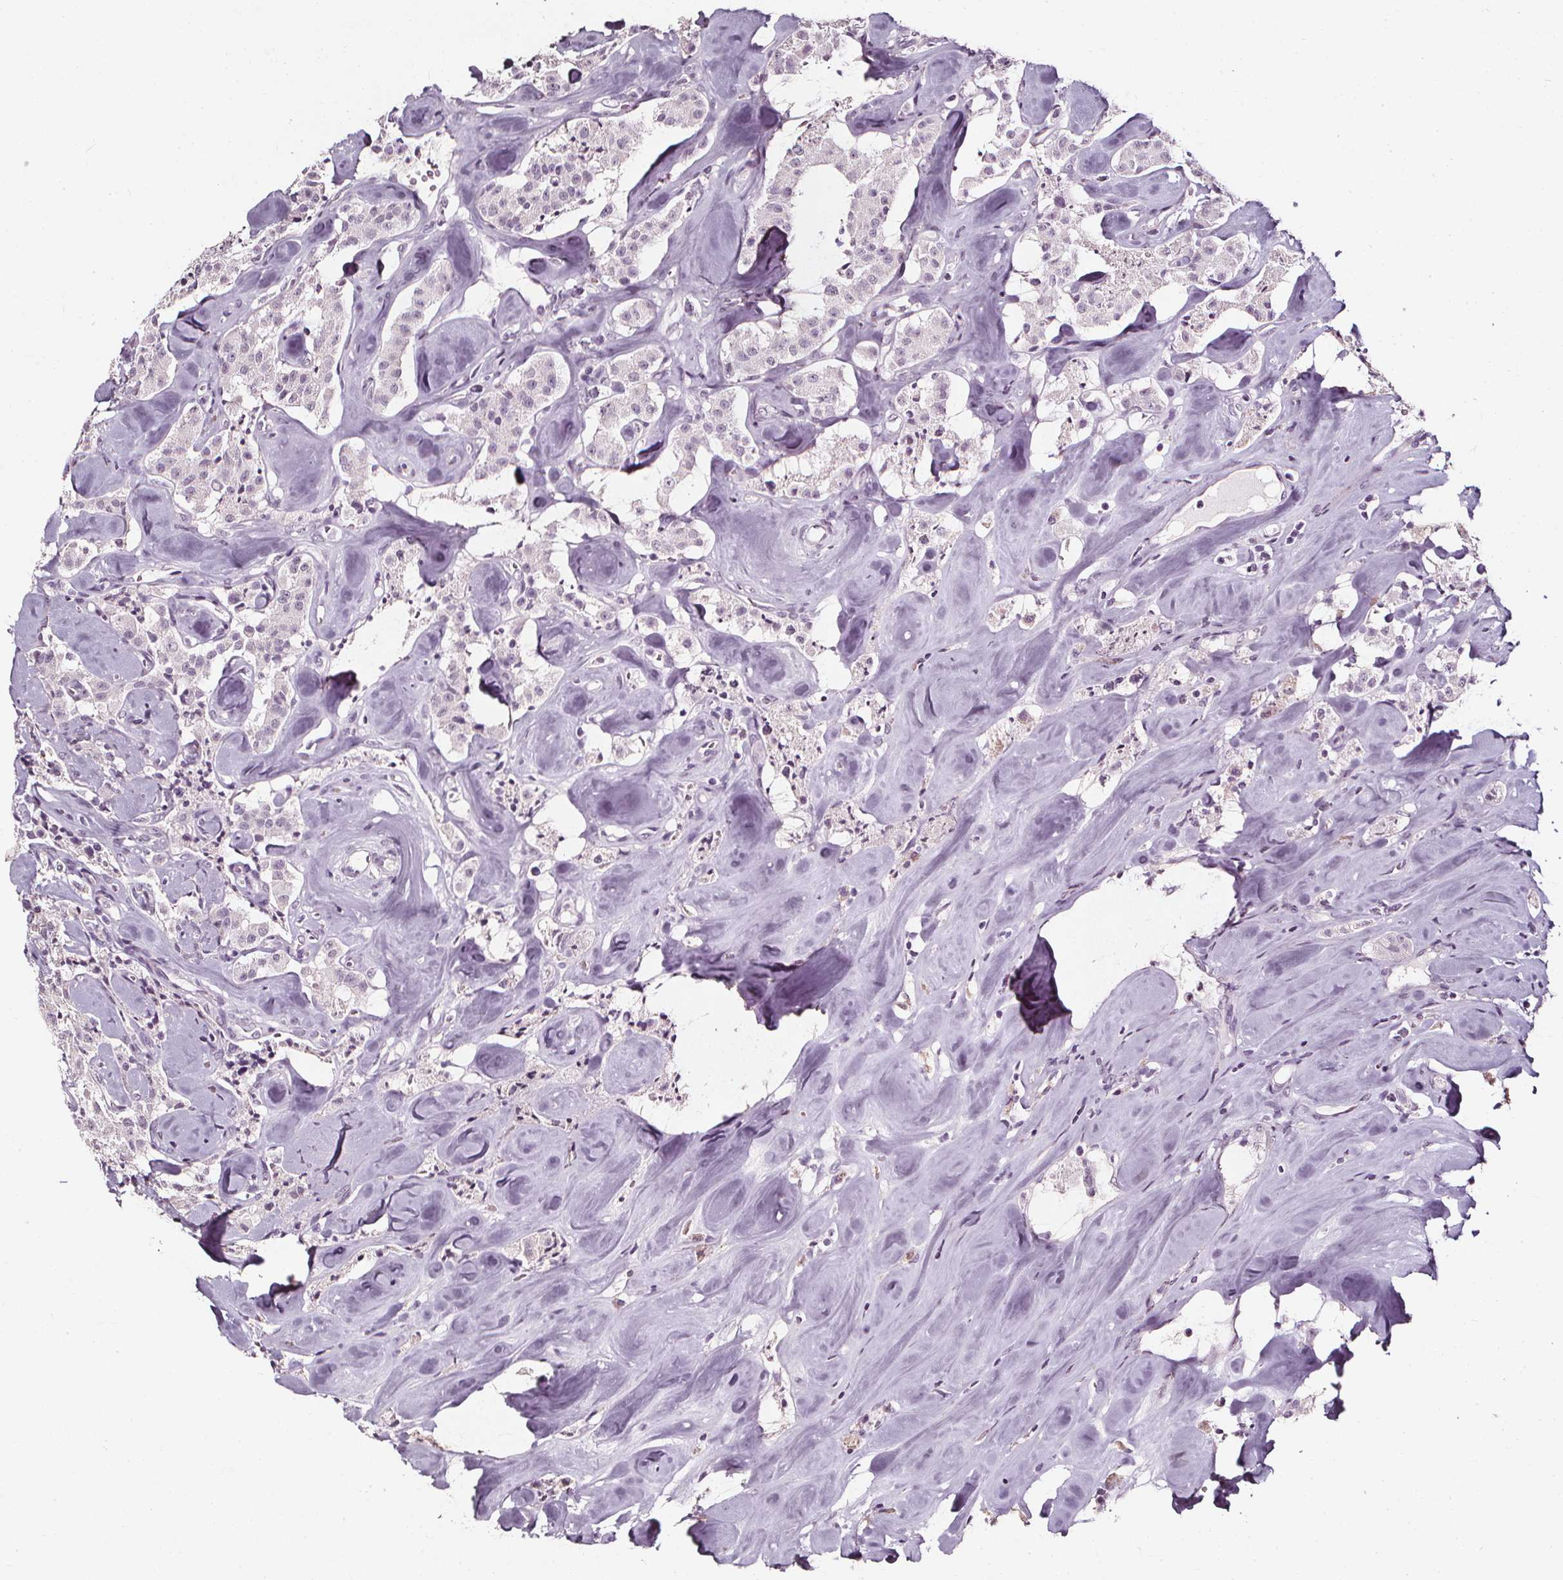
{"staining": {"intensity": "negative", "quantity": "none", "location": "none"}, "tissue": "carcinoid", "cell_type": "Tumor cells", "image_type": "cancer", "snomed": [{"axis": "morphology", "description": "Carcinoid, malignant, NOS"}, {"axis": "topography", "description": "Pancreas"}], "caption": "A high-resolution image shows IHC staining of carcinoid, which displays no significant positivity in tumor cells. (Stains: DAB (3,3'-diaminobenzidine) immunohistochemistry (IHC) with hematoxylin counter stain, Microscopy: brightfield microscopy at high magnification).", "gene": "DEFA5", "patient": {"sex": "male", "age": 41}}